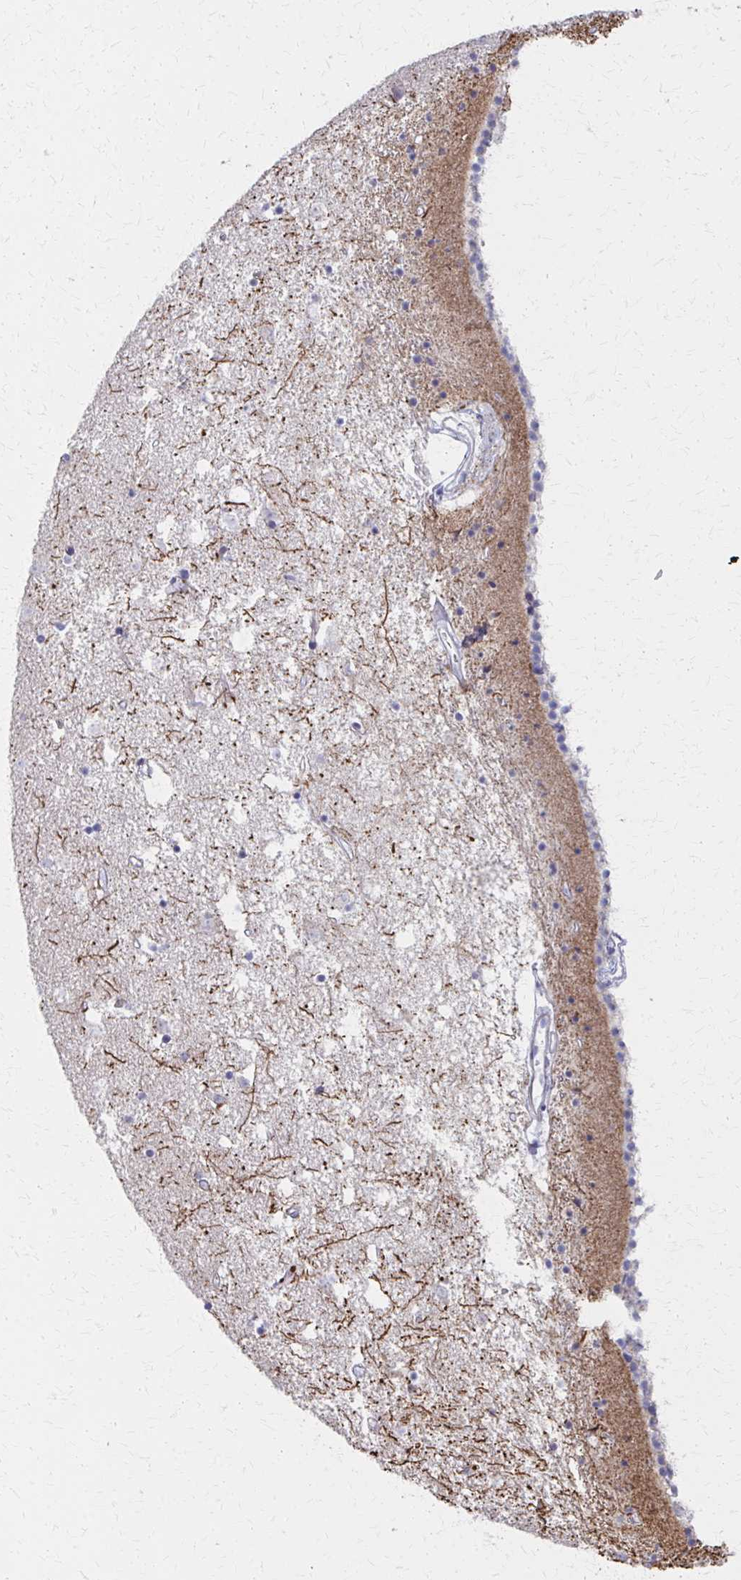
{"staining": {"intensity": "negative", "quantity": "none", "location": "none"}, "tissue": "caudate", "cell_type": "Glial cells", "image_type": "normal", "snomed": [{"axis": "morphology", "description": "Normal tissue, NOS"}, {"axis": "topography", "description": "Lateral ventricle wall"}], "caption": "An immunohistochemistry histopathology image of benign caudate is shown. There is no staining in glial cells of caudate.", "gene": "MS4A2", "patient": {"sex": "female", "age": 71}}